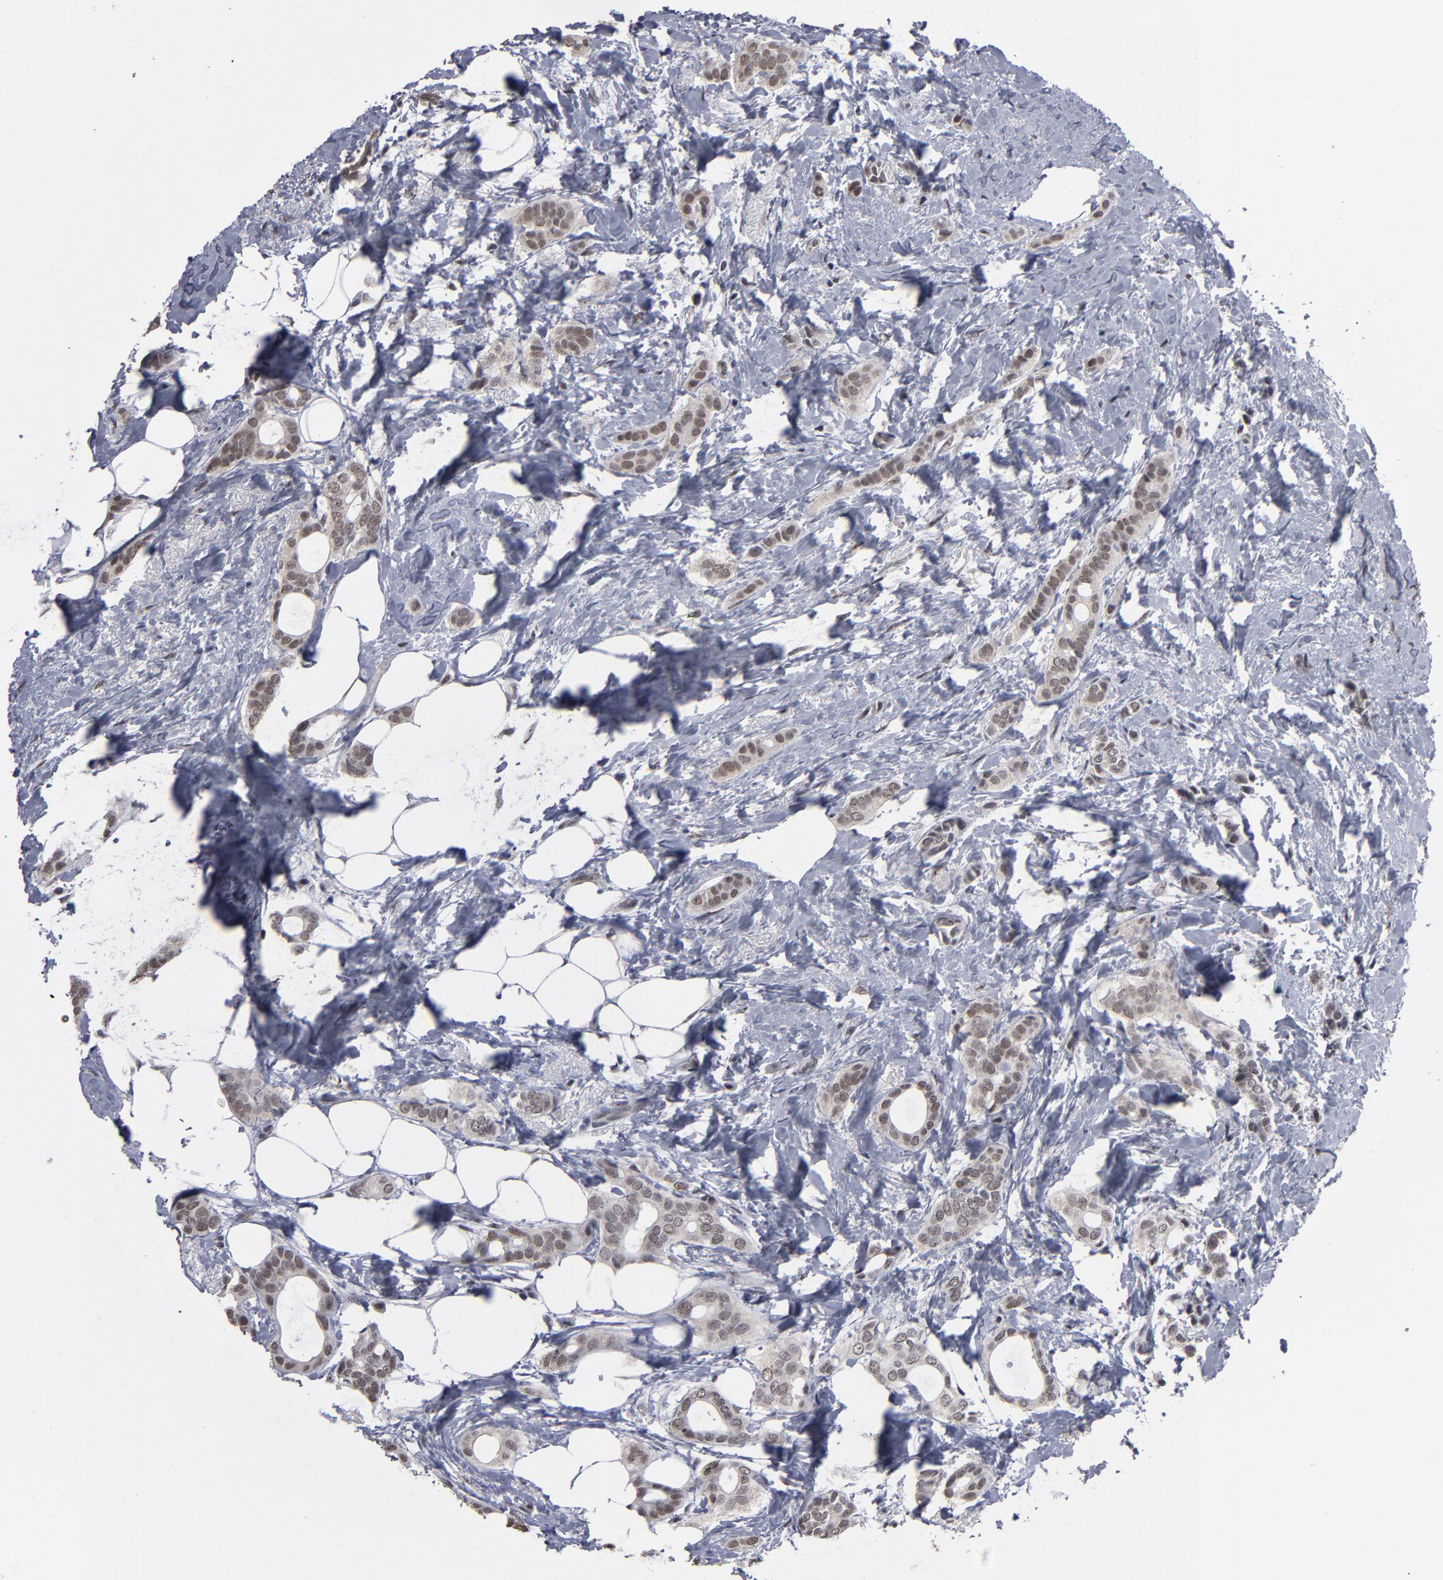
{"staining": {"intensity": "moderate", "quantity": "25%-75%", "location": "nuclear"}, "tissue": "breast cancer", "cell_type": "Tumor cells", "image_type": "cancer", "snomed": [{"axis": "morphology", "description": "Duct carcinoma"}, {"axis": "topography", "description": "Breast"}], "caption": "An immunohistochemistry histopathology image of neoplastic tissue is shown. Protein staining in brown labels moderate nuclear positivity in breast cancer within tumor cells. (IHC, brightfield microscopy, high magnification).", "gene": "SSRP1", "patient": {"sex": "female", "age": 54}}